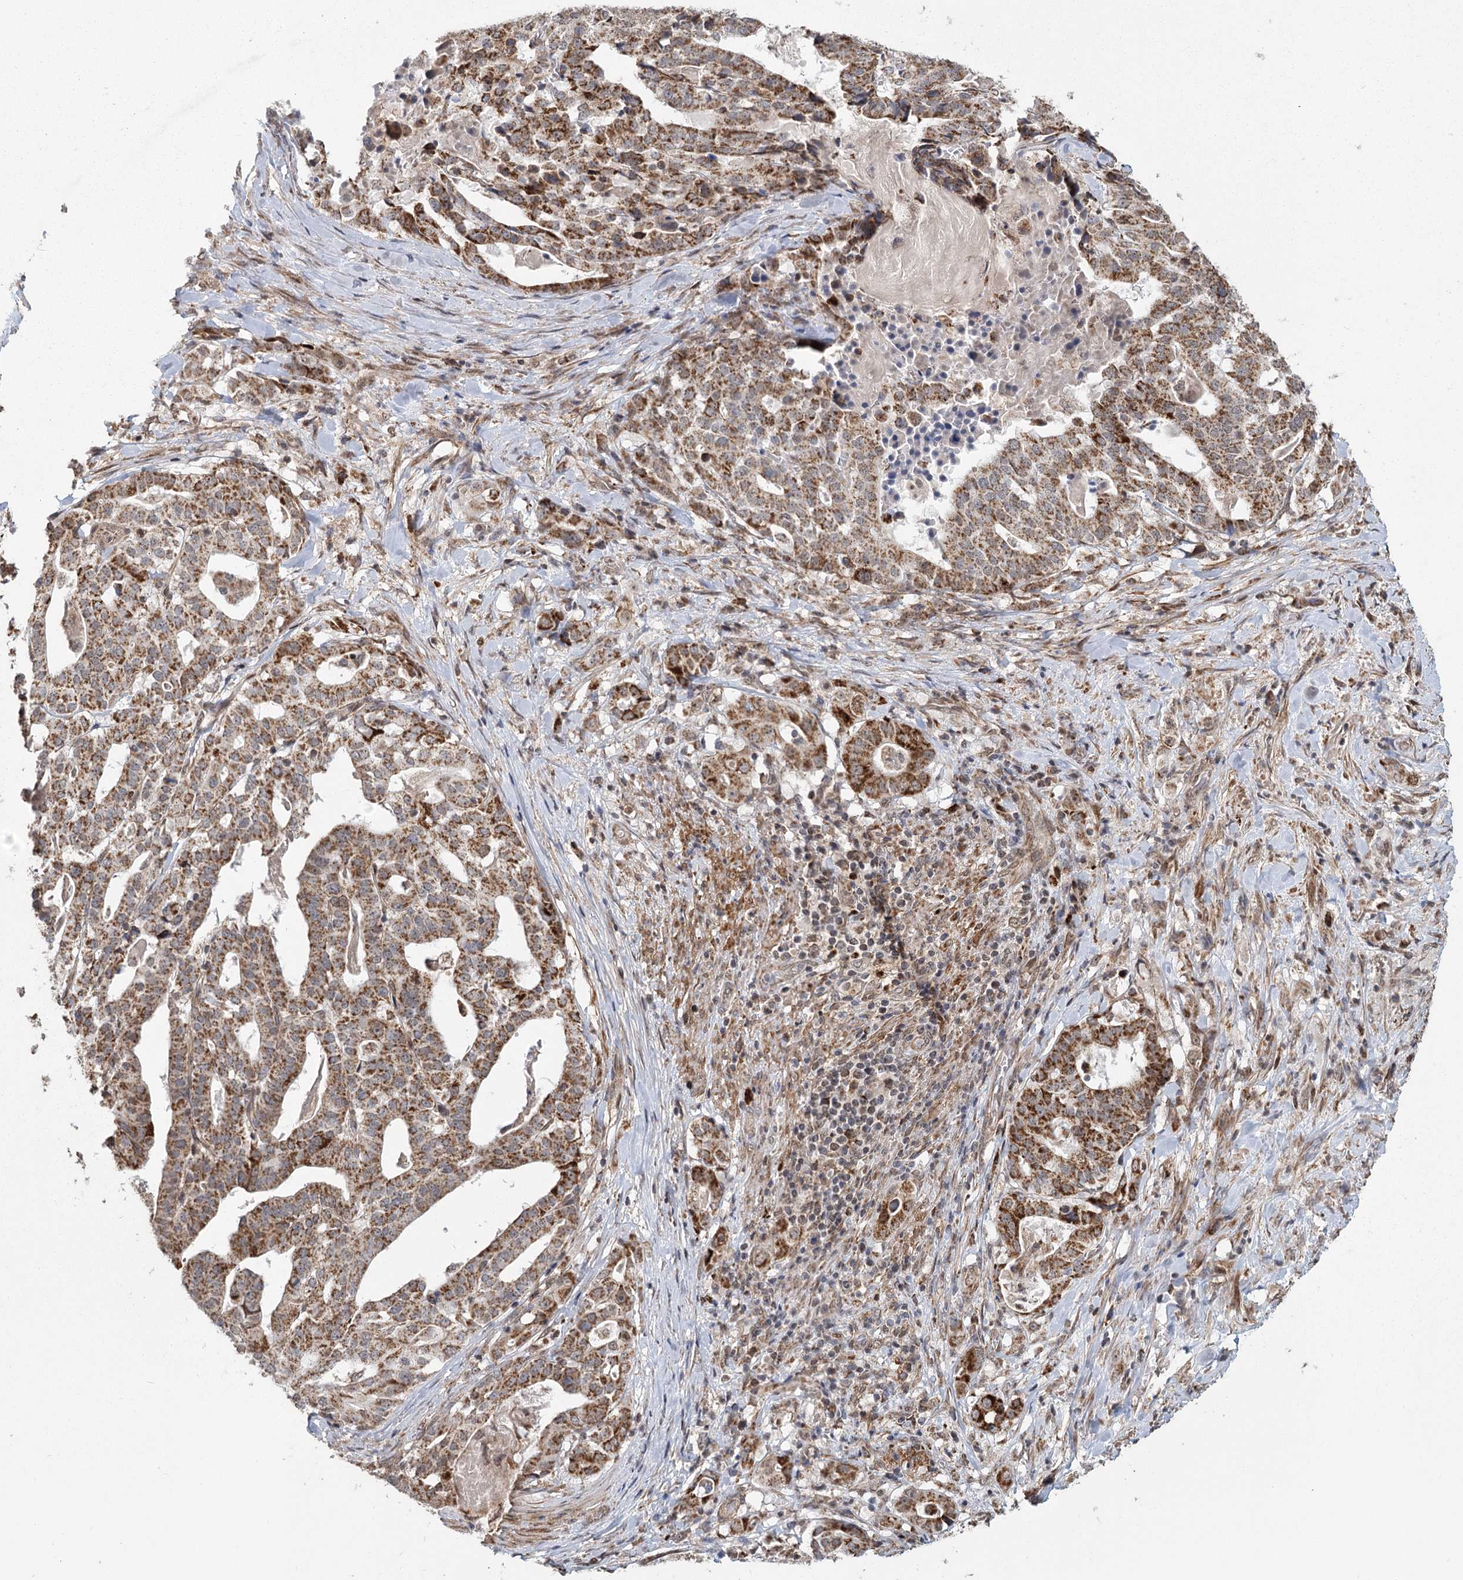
{"staining": {"intensity": "moderate", "quantity": ">75%", "location": "cytoplasmic/membranous"}, "tissue": "stomach cancer", "cell_type": "Tumor cells", "image_type": "cancer", "snomed": [{"axis": "morphology", "description": "Adenocarcinoma, NOS"}, {"axis": "topography", "description": "Stomach"}], "caption": "Human stomach cancer stained with a protein marker displays moderate staining in tumor cells.", "gene": "ZCCHC24", "patient": {"sex": "male", "age": 48}}